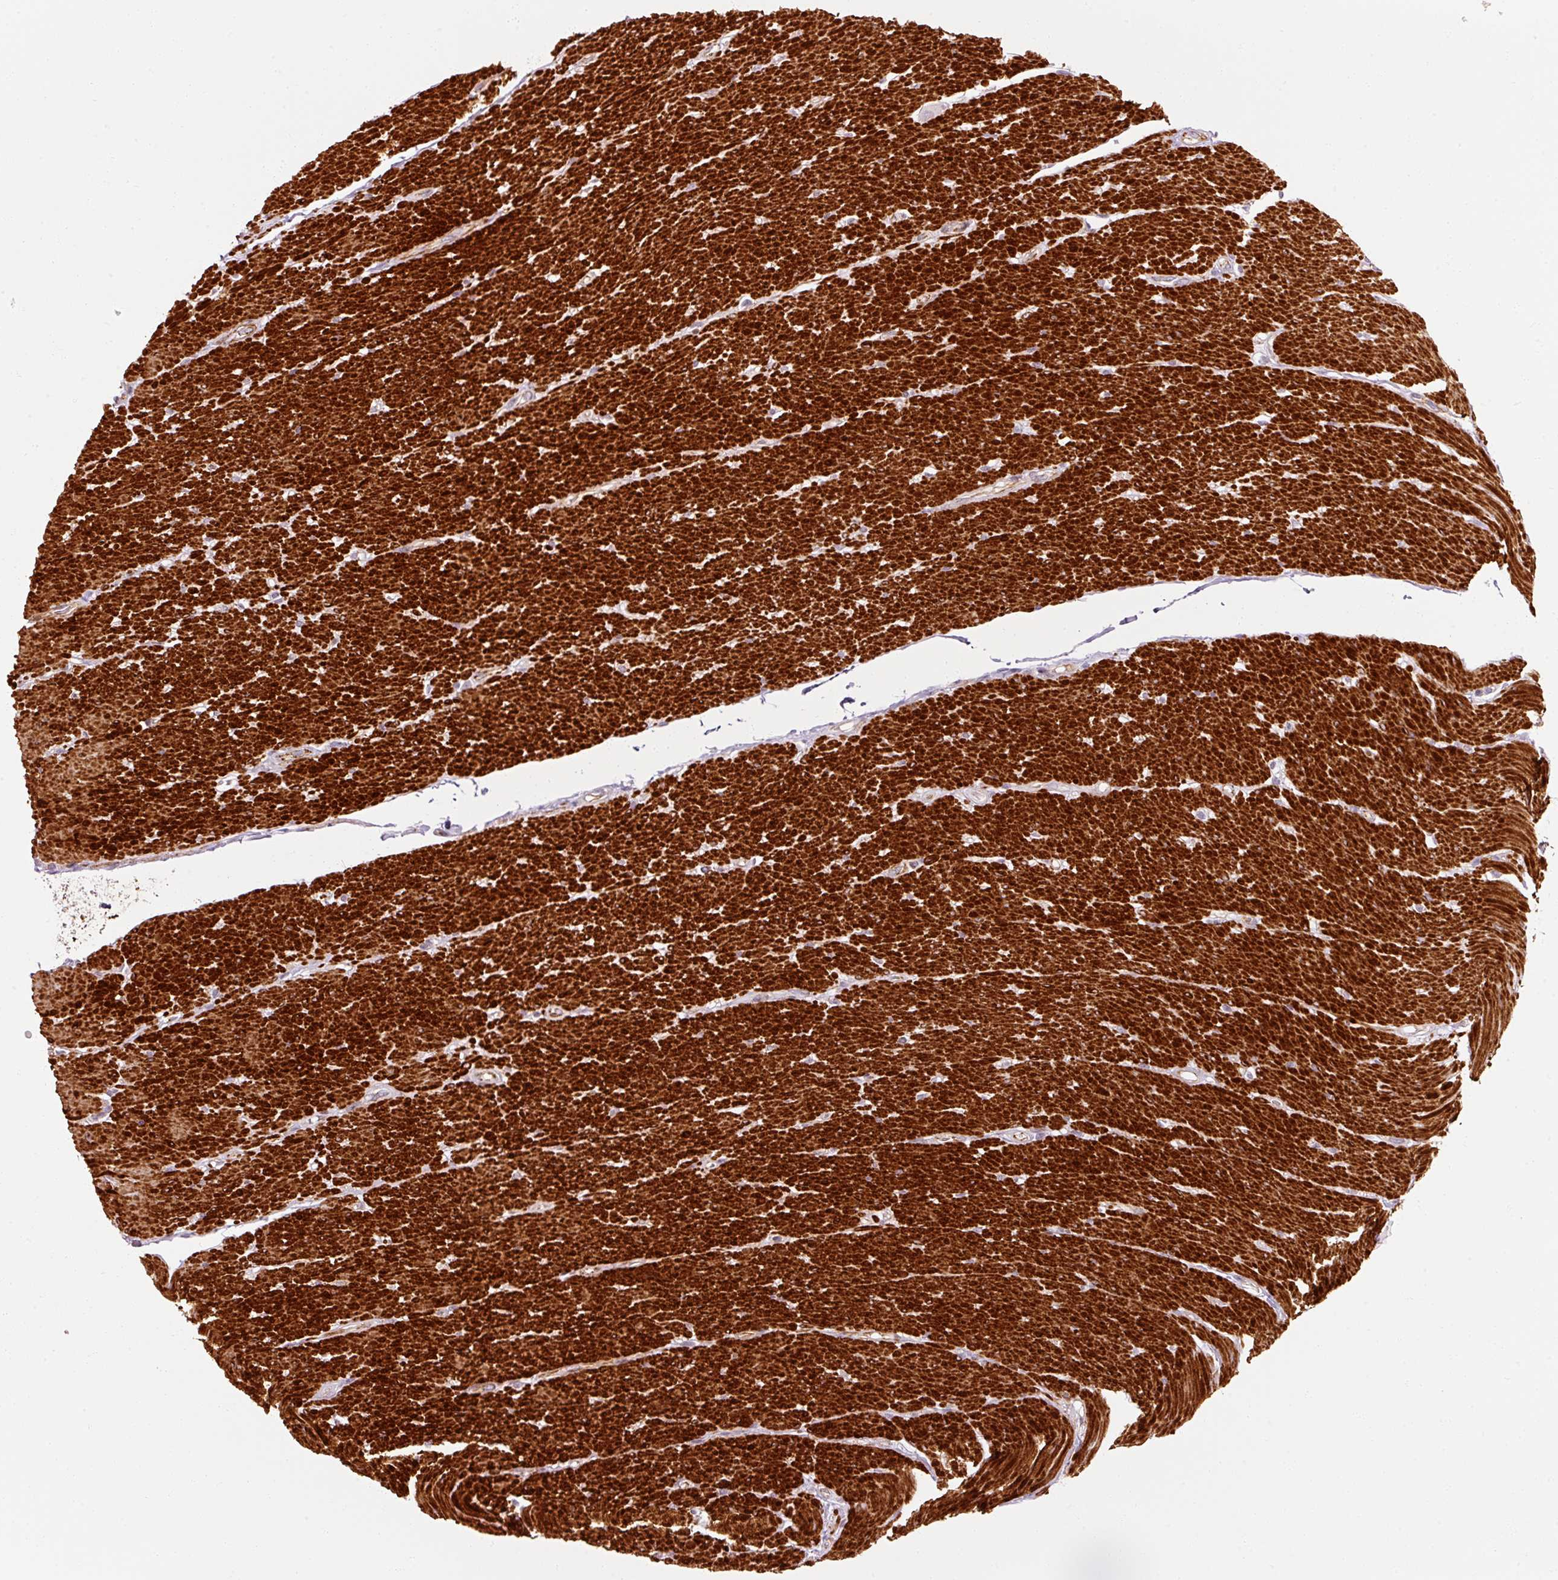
{"staining": {"intensity": "strong", "quantity": ">75%", "location": "cytoplasmic/membranous"}, "tissue": "smooth muscle", "cell_type": "Smooth muscle cells", "image_type": "normal", "snomed": [{"axis": "morphology", "description": "Normal tissue, NOS"}, {"axis": "topography", "description": "Smooth muscle"}, {"axis": "topography", "description": "Rectum"}], "caption": "This image demonstrates immunohistochemistry (IHC) staining of unremarkable human smooth muscle, with high strong cytoplasmic/membranous positivity in approximately >75% of smooth muscle cells.", "gene": "ANKRD20A1", "patient": {"sex": "male", "age": 53}}